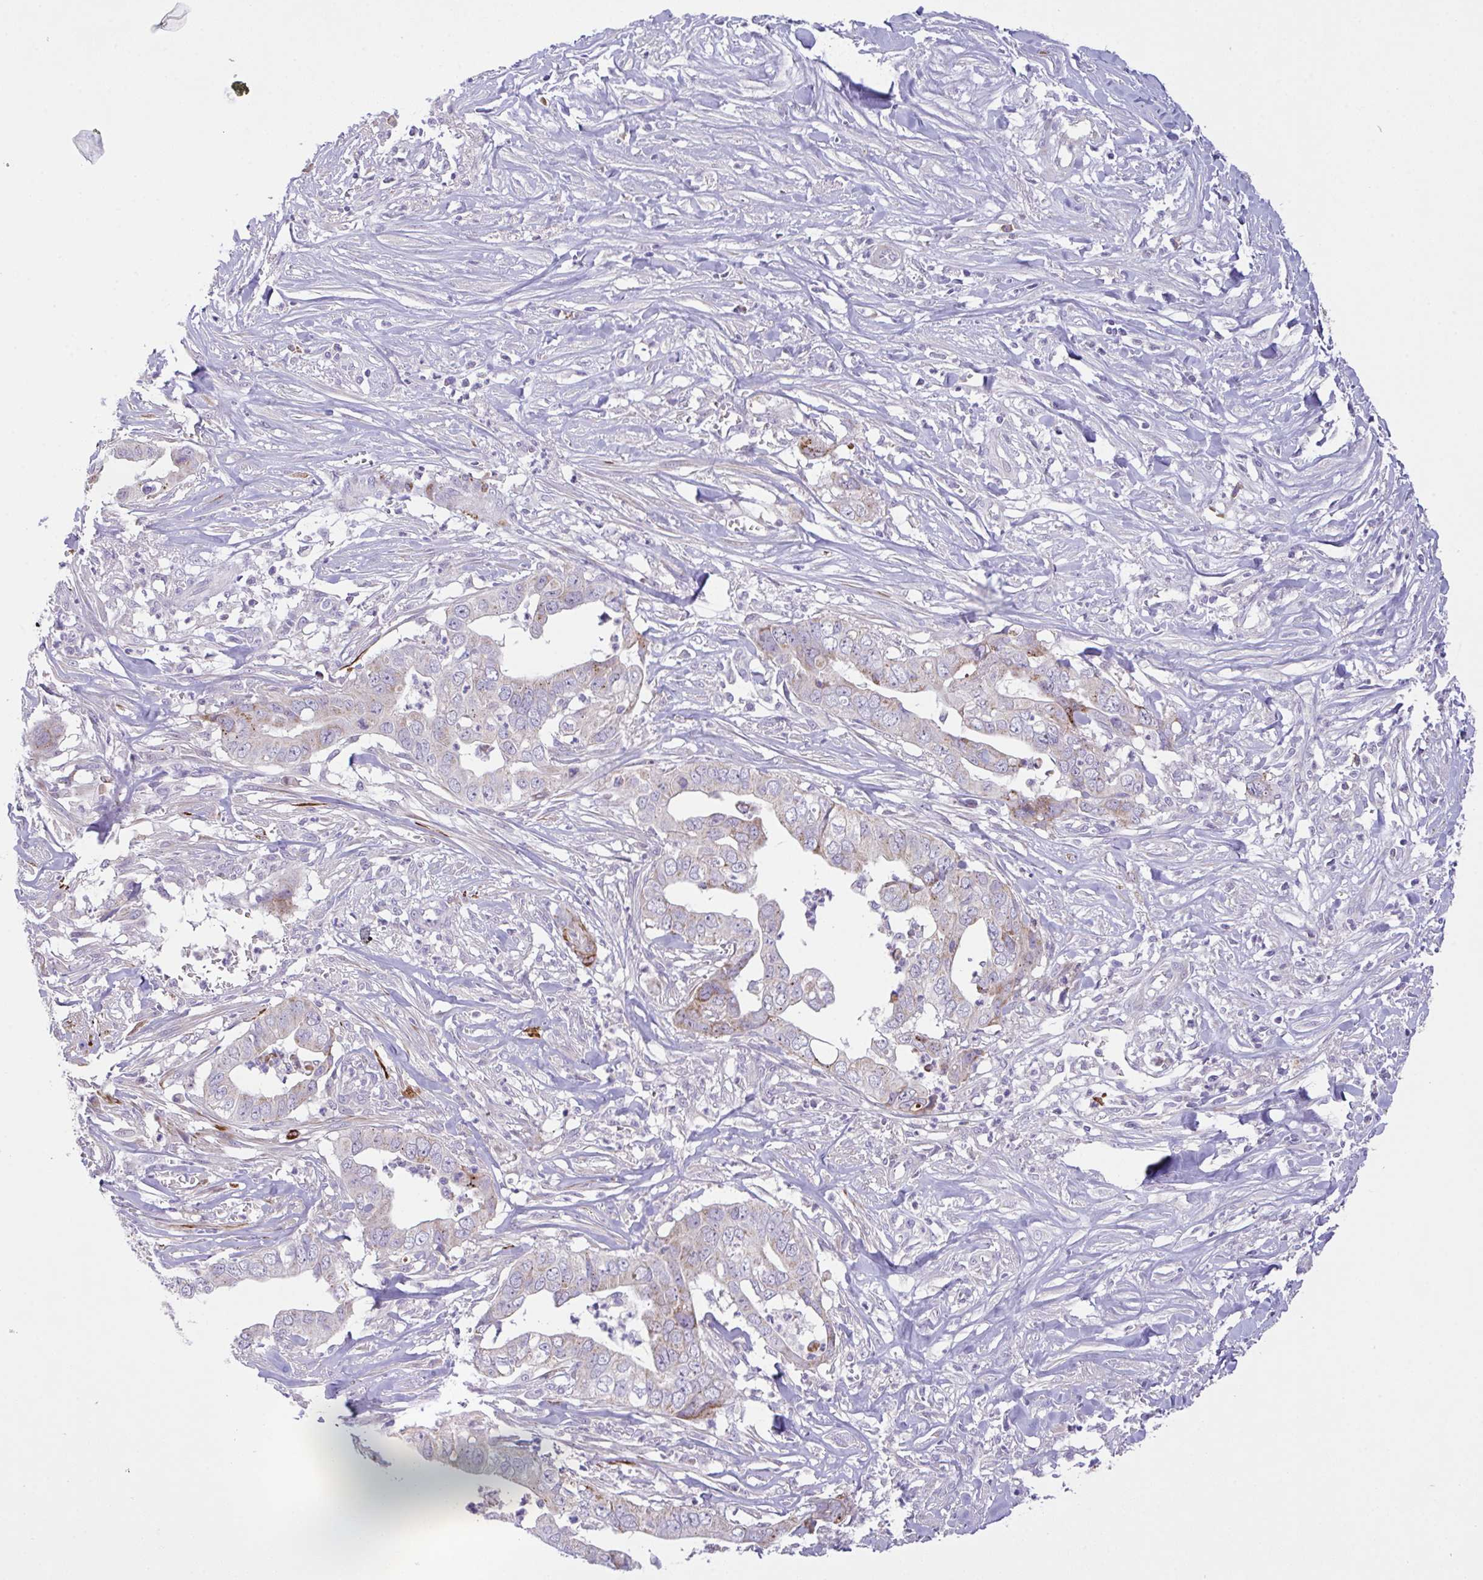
{"staining": {"intensity": "moderate", "quantity": "<25%", "location": "cytoplasmic/membranous"}, "tissue": "liver cancer", "cell_type": "Tumor cells", "image_type": "cancer", "snomed": [{"axis": "morphology", "description": "Cholangiocarcinoma"}, {"axis": "topography", "description": "Liver"}], "caption": "A histopathology image of liver cancer stained for a protein displays moderate cytoplasmic/membranous brown staining in tumor cells.", "gene": "CHDH", "patient": {"sex": "female", "age": 79}}